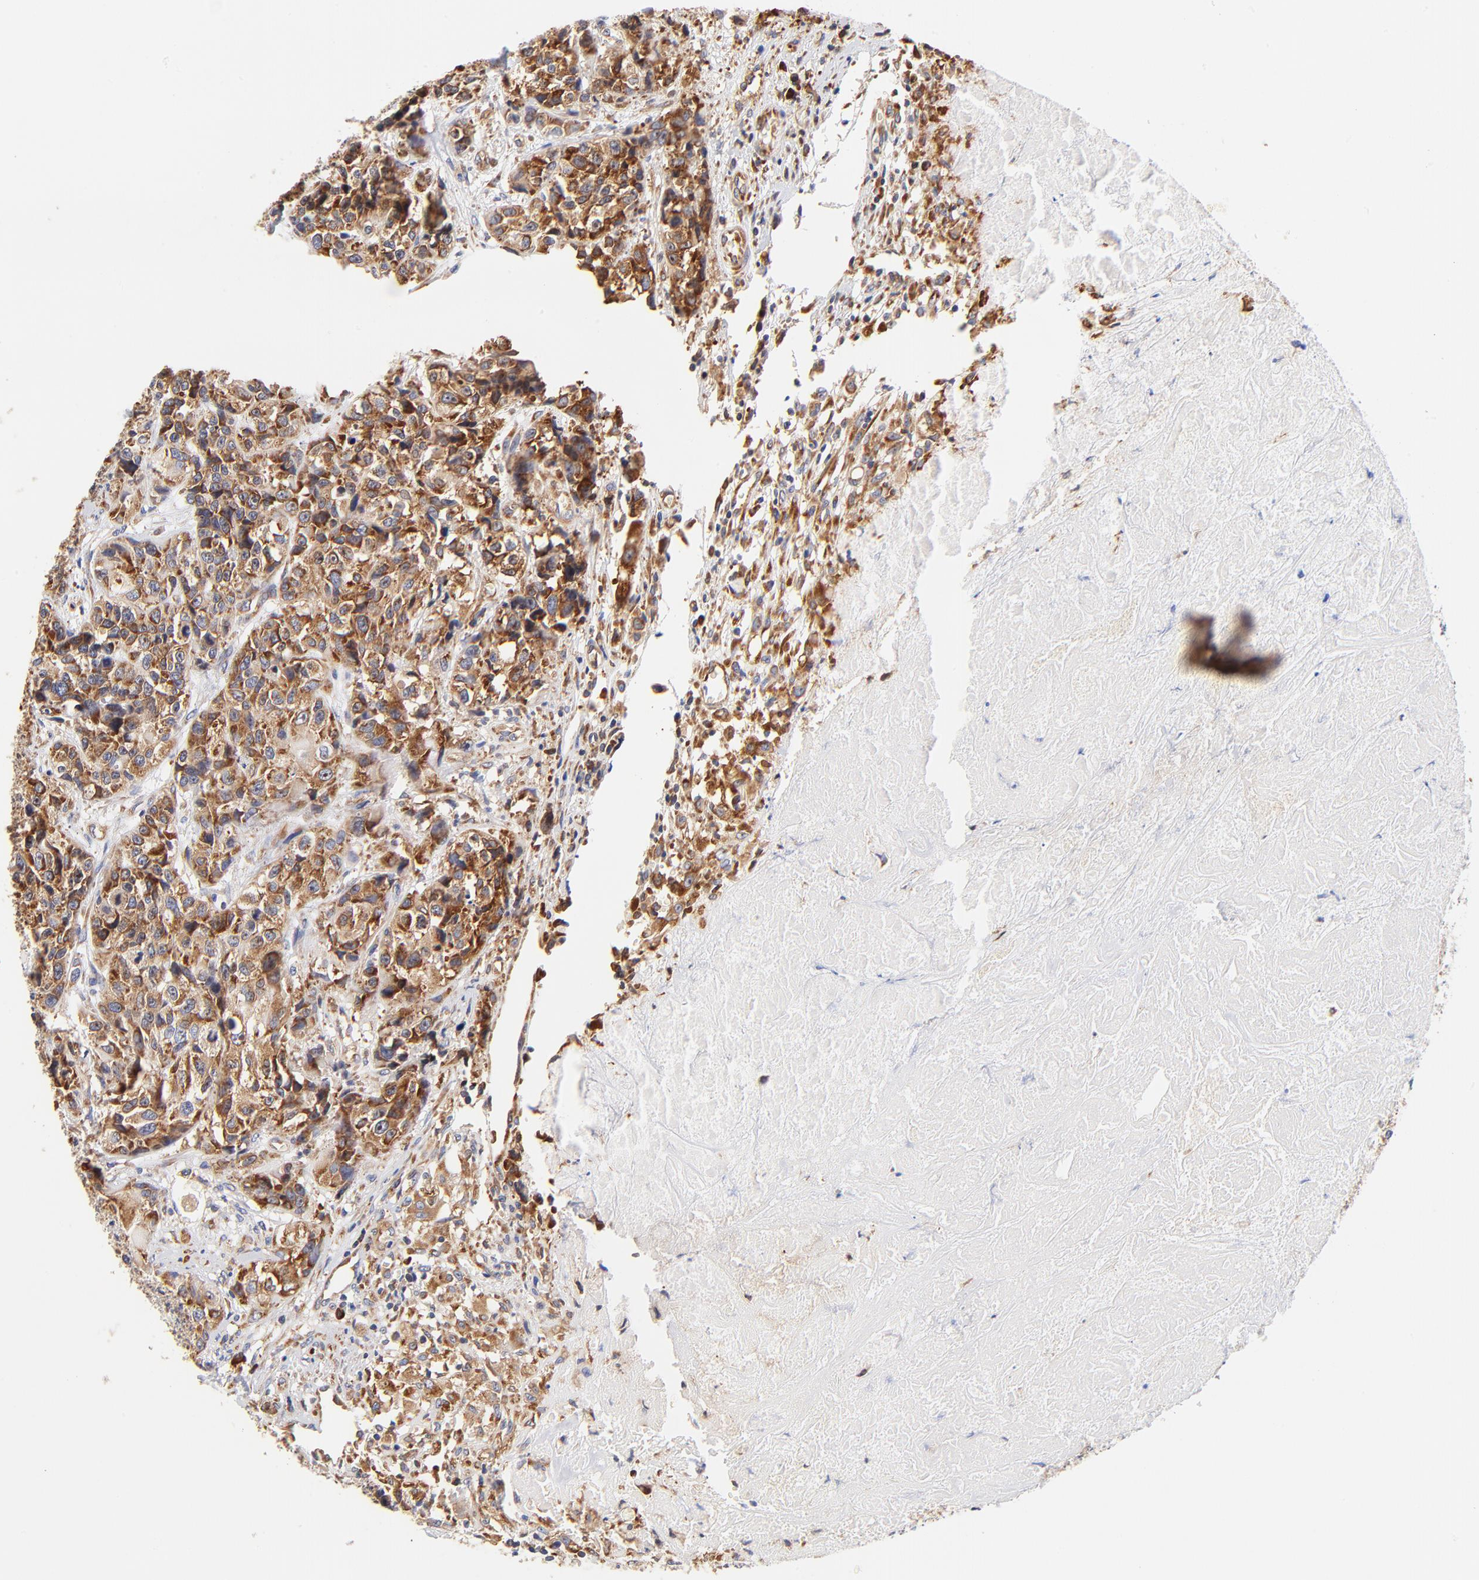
{"staining": {"intensity": "moderate", "quantity": ">75%", "location": "cytoplasmic/membranous"}, "tissue": "urothelial cancer", "cell_type": "Tumor cells", "image_type": "cancer", "snomed": [{"axis": "morphology", "description": "Urothelial carcinoma, High grade"}, {"axis": "topography", "description": "Urinary bladder"}], "caption": "There is medium levels of moderate cytoplasmic/membranous positivity in tumor cells of urothelial cancer, as demonstrated by immunohistochemical staining (brown color).", "gene": "RPL27", "patient": {"sex": "female", "age": 81}}